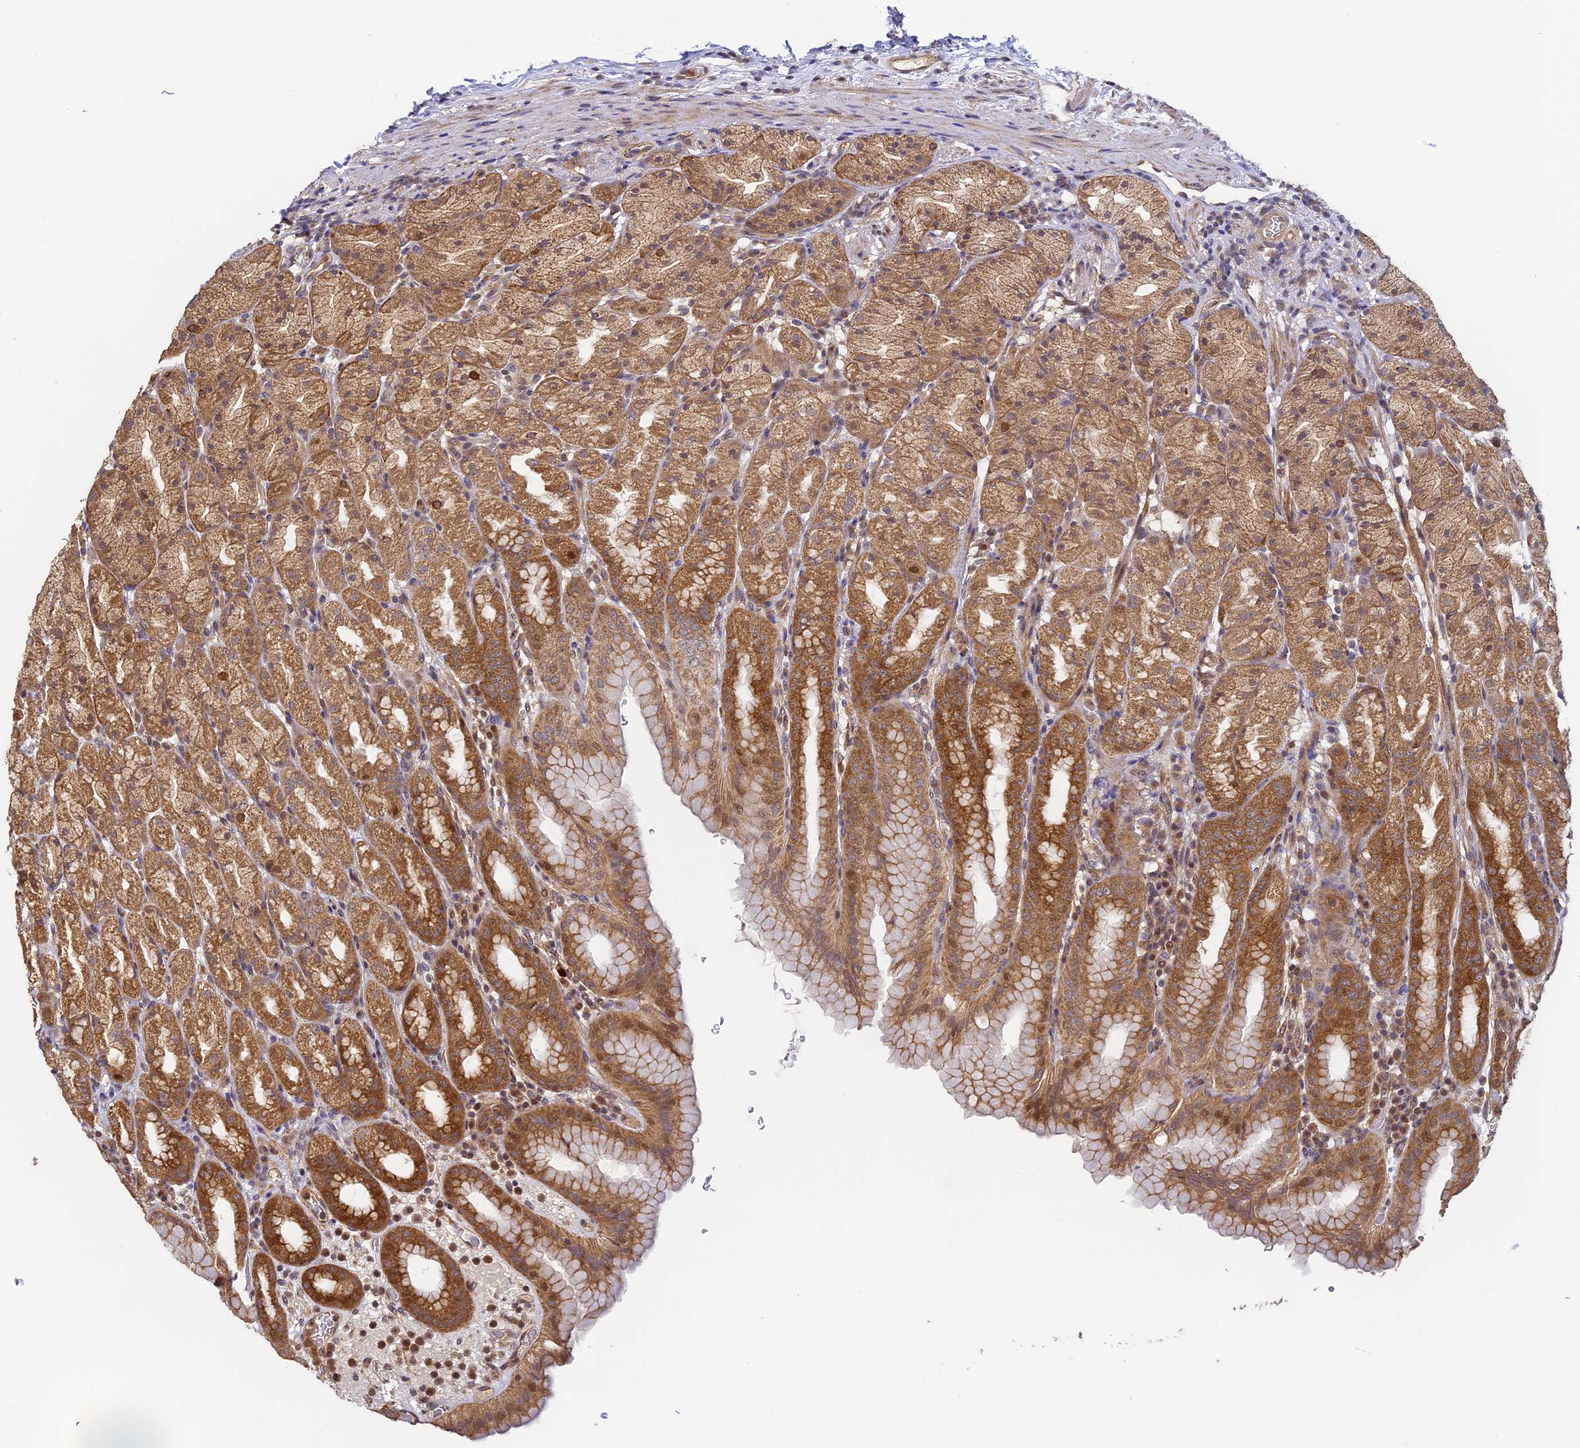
{"staining": {"intensity": "moderate", "quantity": ">75%", "location": "cytoplasmic/membranous,nuclear"}, "tissue": "stomach", "cell_type": "Glandular cells", "image_type": "normal", "snomed": [{"axis": "morphology", "description": "Normal tissue, NOS"}, {"axis": "topography", "description": "Stomach, upper"}], "caption": "The image demonstrates immunohistochemical staining of unremarkable stomach. There is moderate cytoplasmic/membranous,nuclear staining is appreciated in about >75% of glandular cells.", "gene": "ENSG00000268870", "patient": {"sex": "male", "age": 68}}